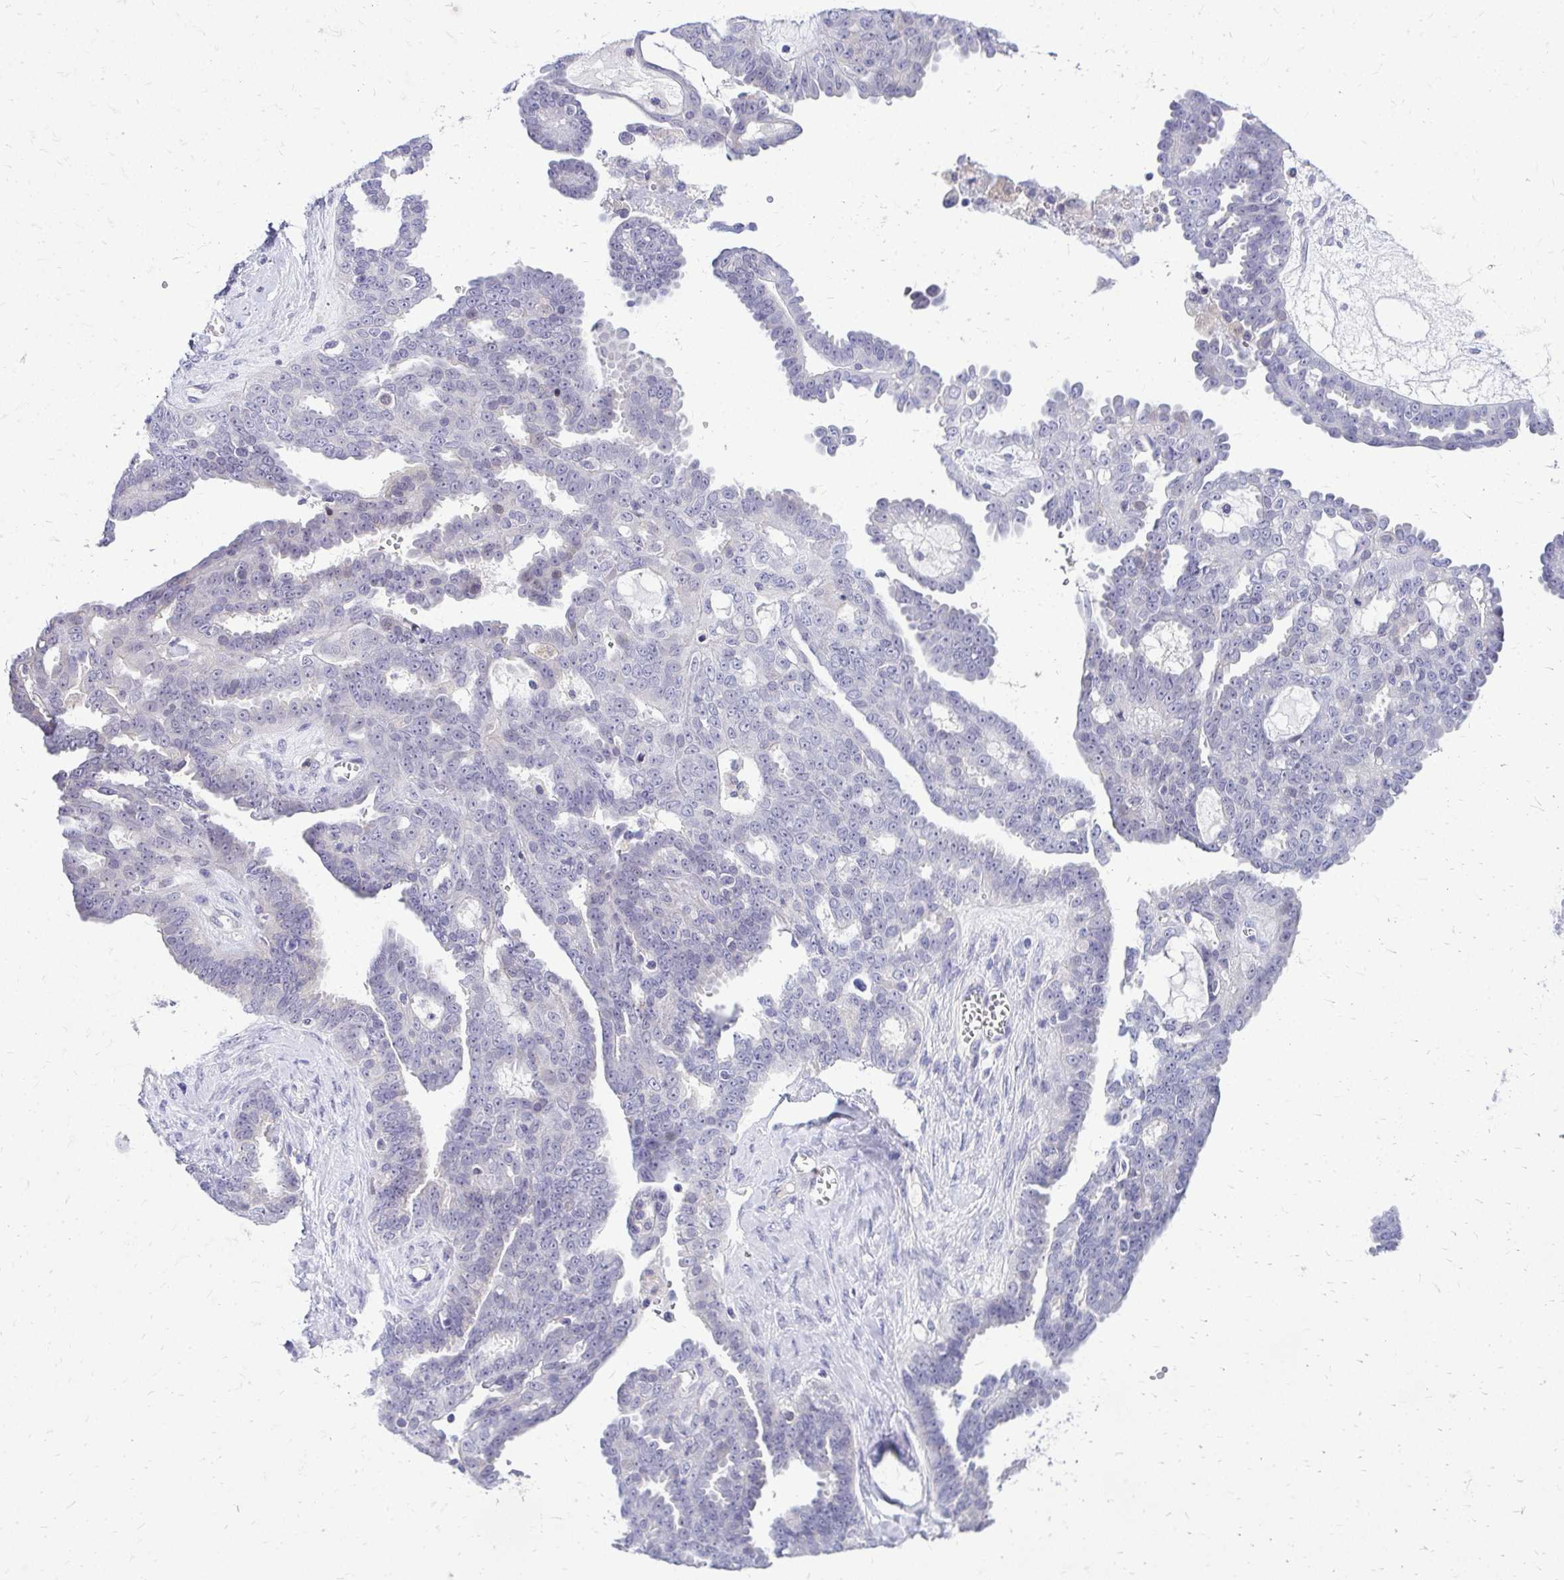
{"staining": {"intensity": "negative", "quantity": "none", "location": "none"}, "tissue": "ovarian cancer", "cell_type": "Tumor cells", "image_type": "cancer", "snomed": [{"axis": "morphology", "description": "Cystadenocarcinoma, serous, NOS"}, {"axis": "topography", "description": "Ovary"}], "caption": "An immunohistochemistry (IHC) photomicrograph of serous cystadenocarcinoma (ovarian) is shown. There is no staining in tumor cells of serous cystadenocarcinoma (ovarian).", "gene": "ZSWIM9", "patient": {"sex": "female", "age": 71}}